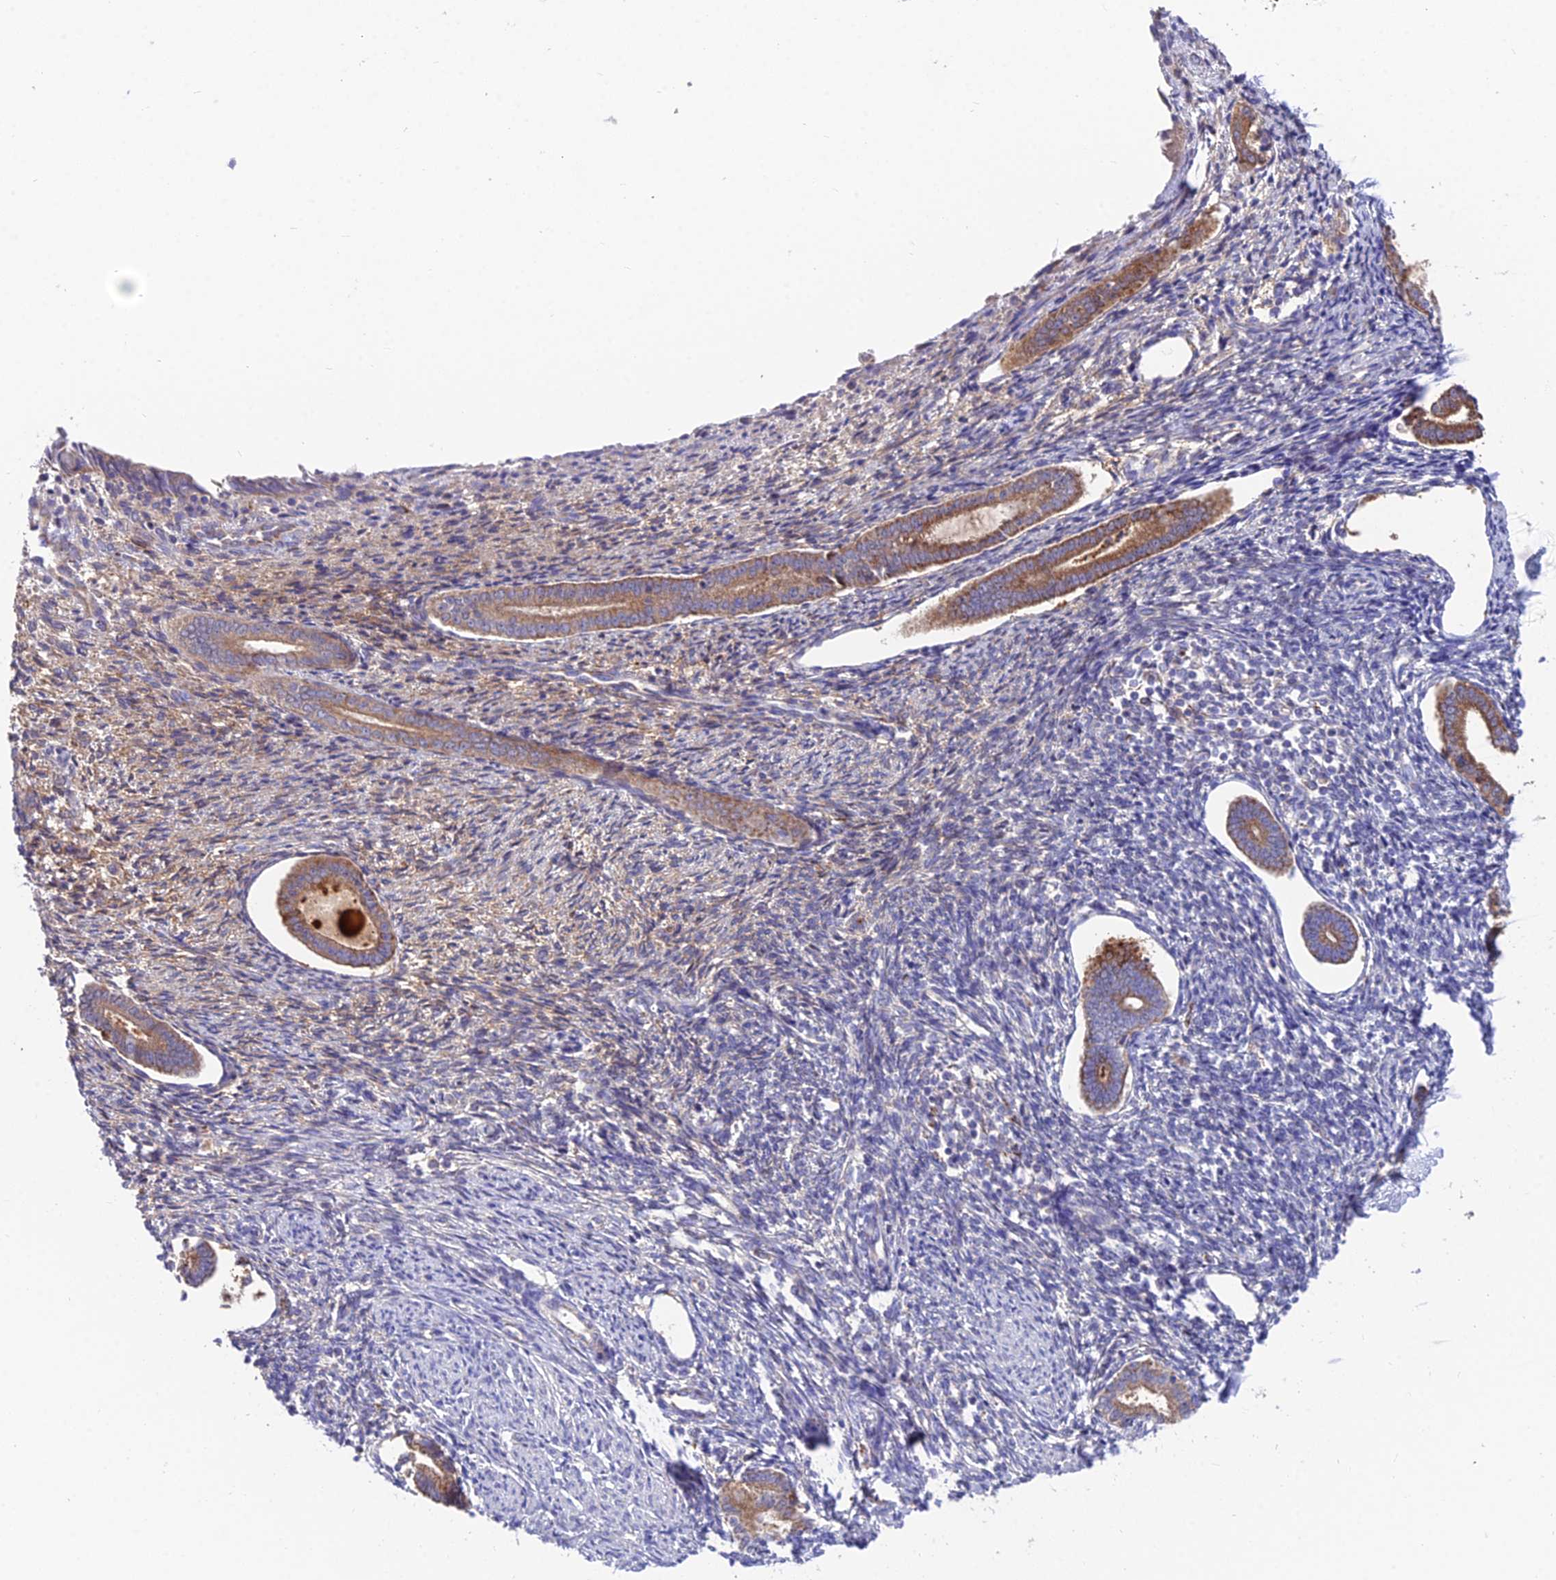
{"staining": {"intensity": "weak", "quantity": "<25%", "location": "cytoplasmic/membranous"}, "tissue": "endometrium", "cell_type": "Cells in endometrial stroma", "image_type": "normal", "snomed": [{"axis": "morphology", "description": "Normal tissue, NOS"}, {"axis": "topography", "description": "Endometrium"}], "caption": "IHC photomicrograph of normal endometrium: endometrium stained with DAB (3,3'-diaminobenzidine) displays no significant protein positivity in cells in endometrial stroma. Nuclei are stained in blue.", "gene": "TIGD6", "patient": {"sex": "female", "age": 56}}